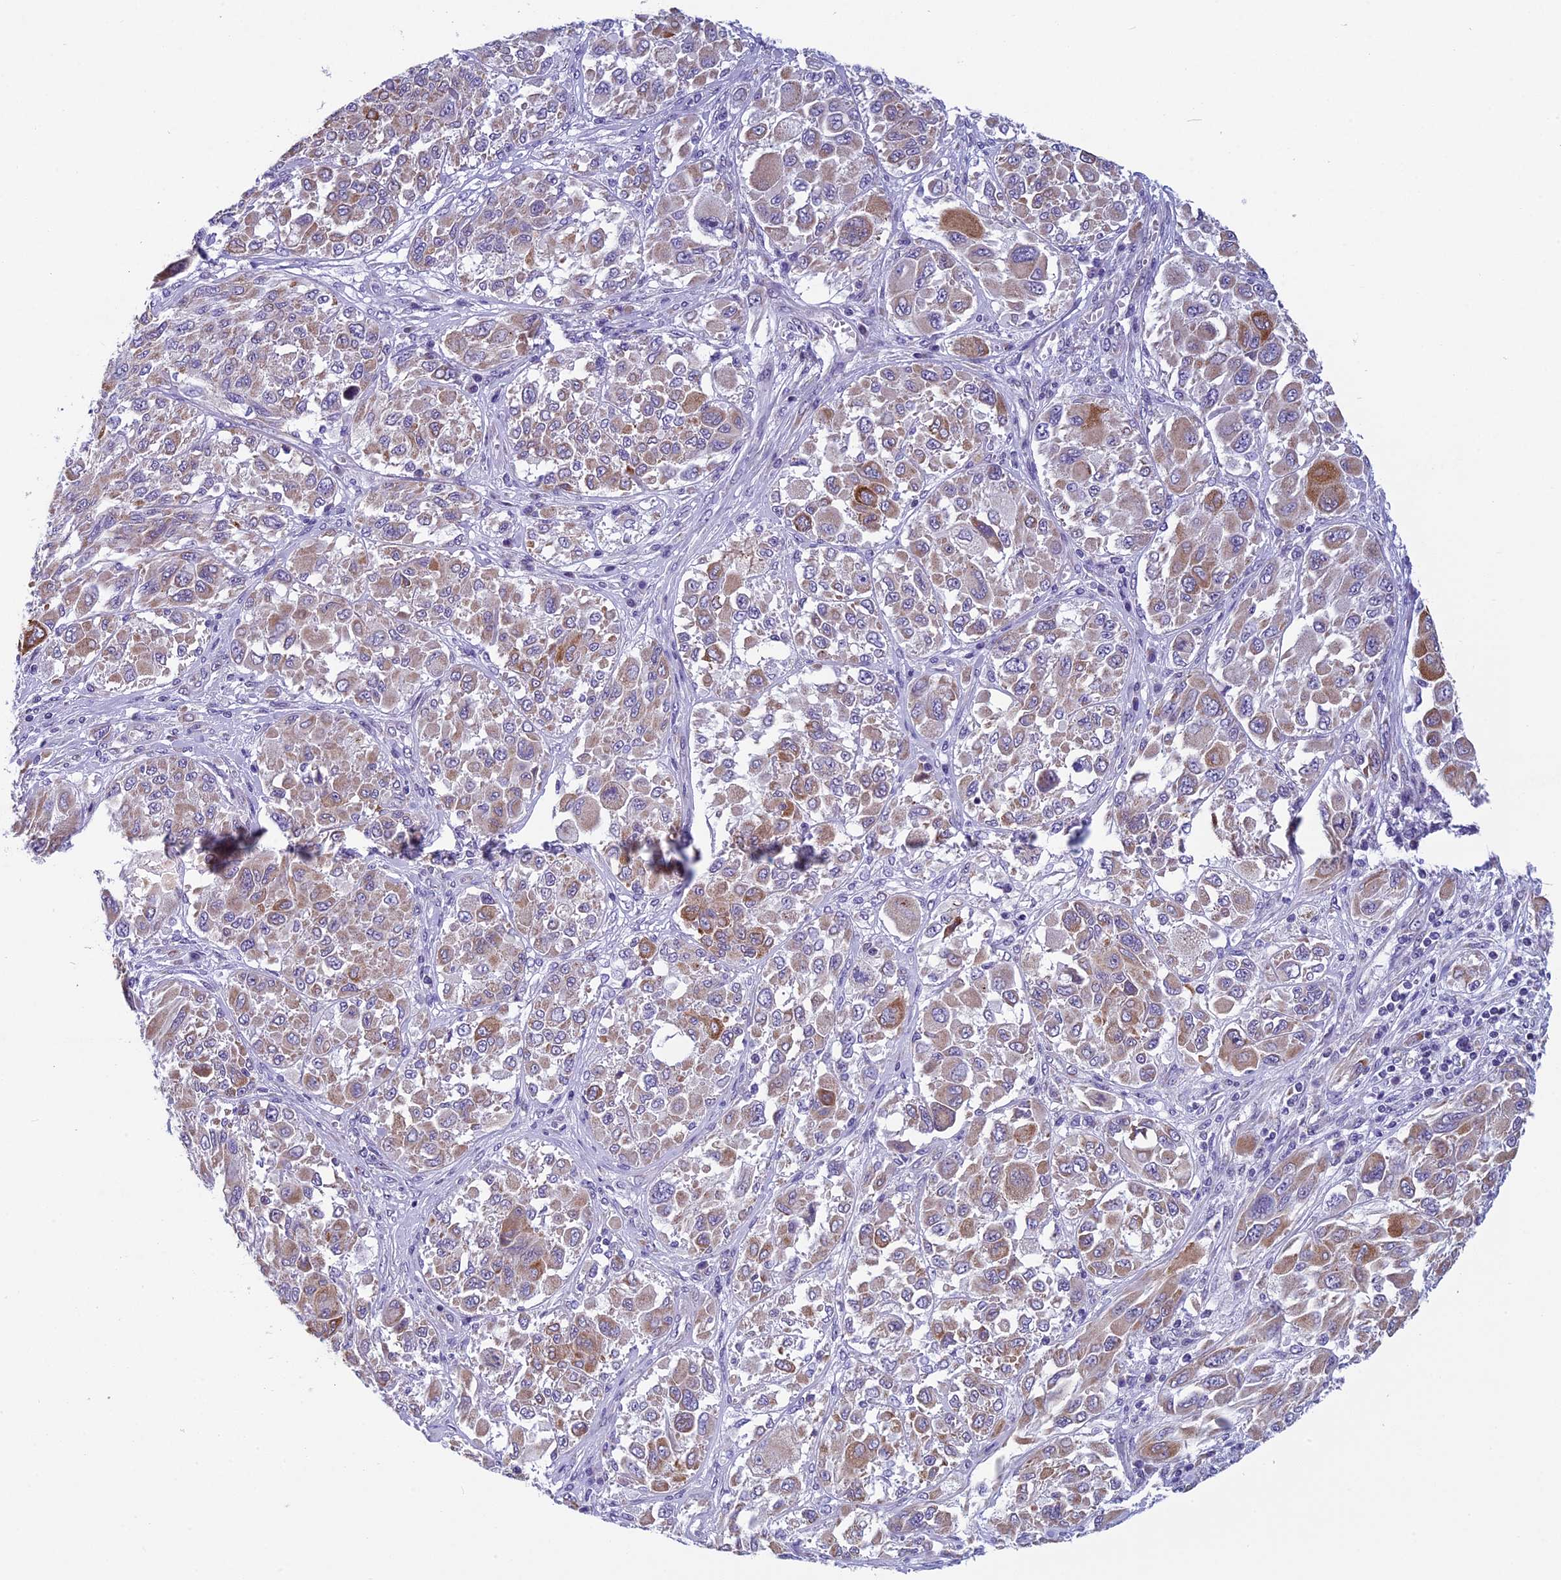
{"staining": {"intensity": "moderate", "quantity": "25%-75%", "location": "cytoplasmic/membranous"}, "tissue": "melanoma", "cell_type": "Tumor cells", "image_type": "cancer", "snomed": [{"axis": "morphology", "description": "Malignant melanoma, NOS"}, {"axis": "topography", "description": "Skin"}], "caption": "A medium amount of moderate cytoplasmic/membranous staining is appreciated in about 25%-75% of tumor cells in melanoma tissue.", "gene": "ZNF317", "patient": {"sex": "female", "age": 91}}